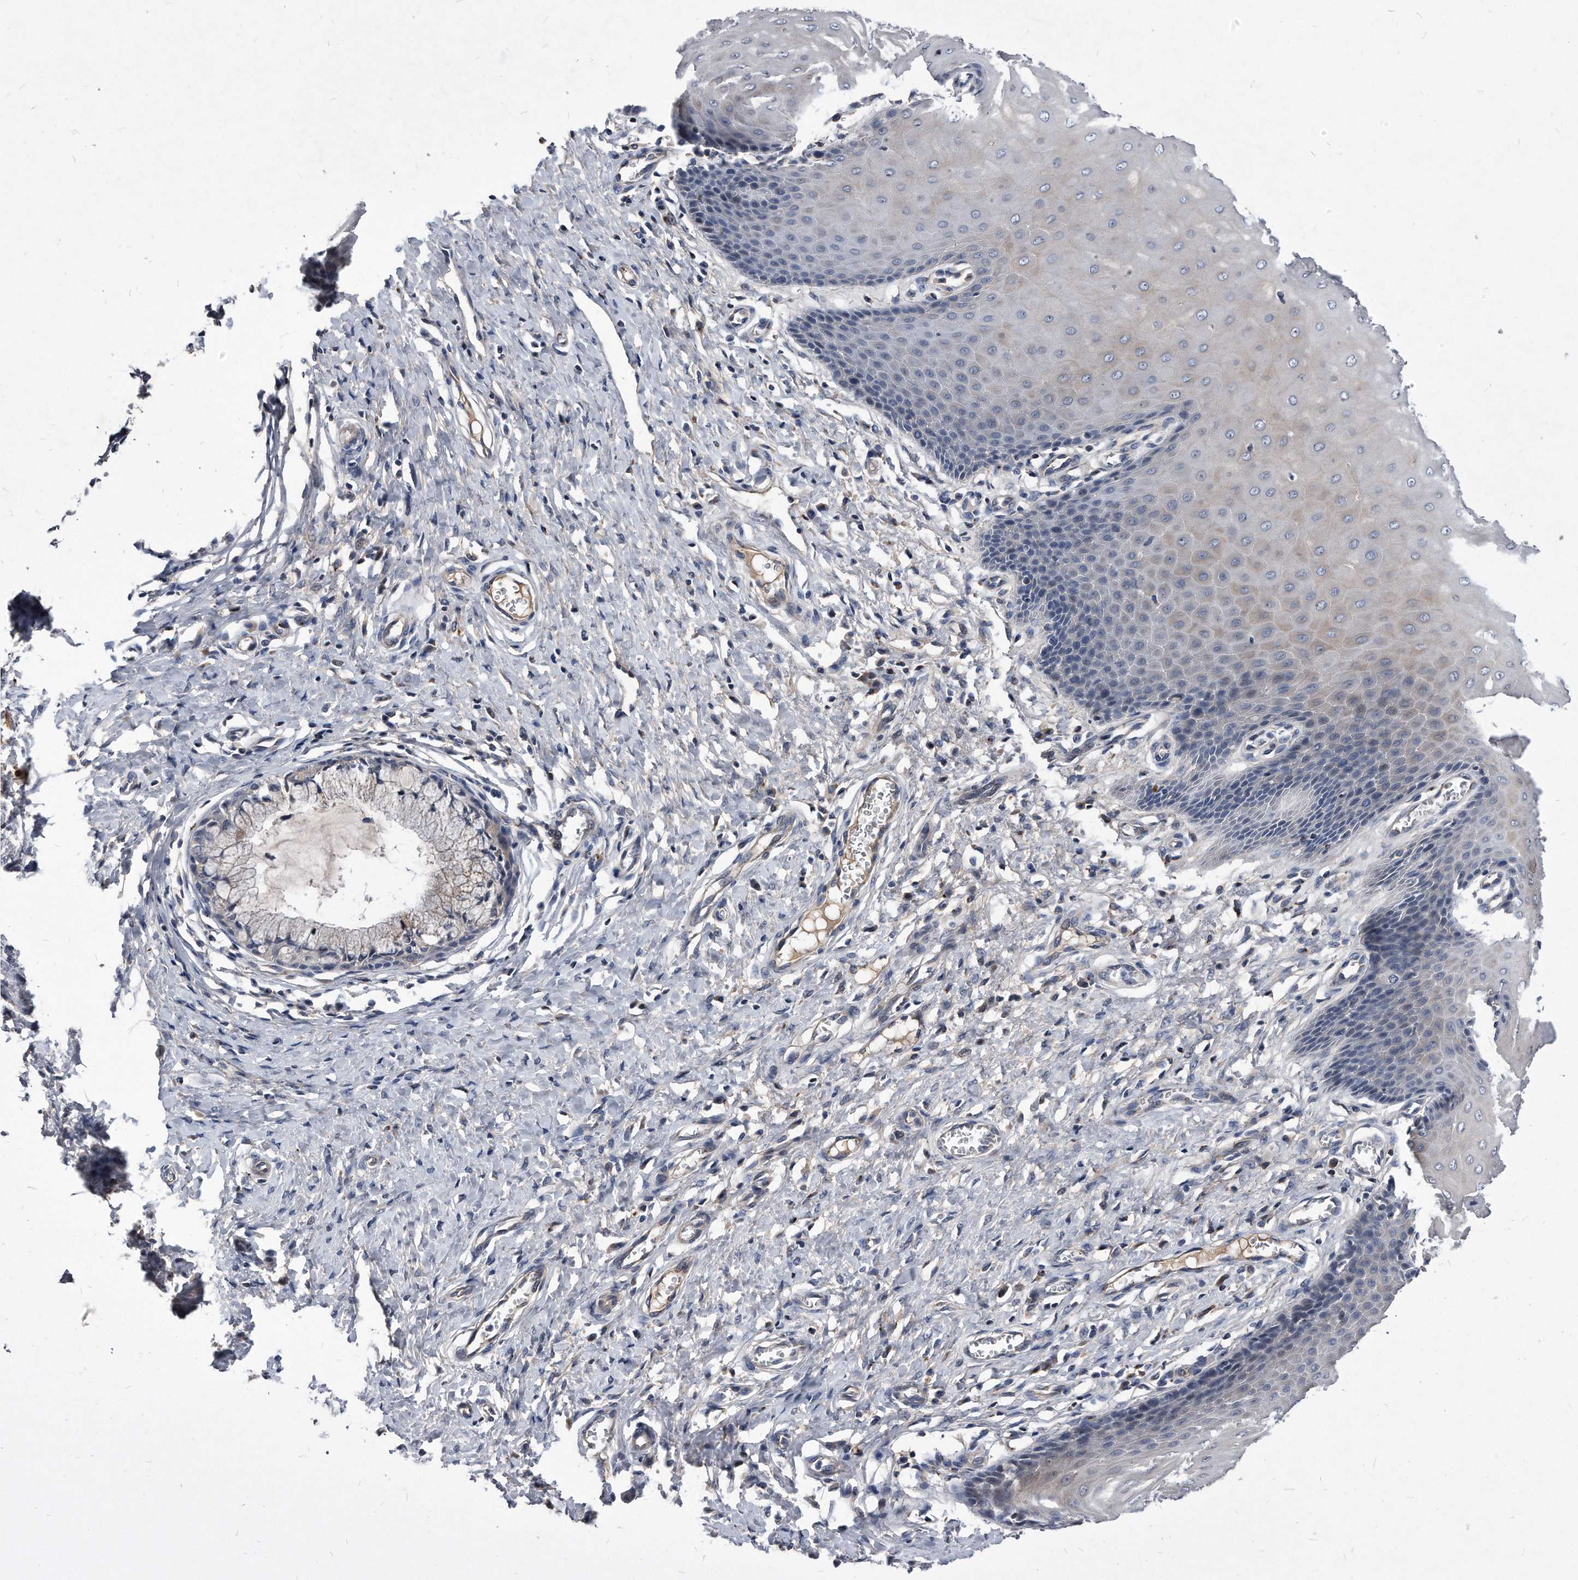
{"staining": {"intensity": "weak", "quantity": ">75%", "location": "cytoplasmic/membranous"}, "tissue": "cervix", "cell_type": "Glandular cells", "image_type": "normal", "snomed": [{"axis": "morphology", "description": "Normal tissue, NOS"}, {"axis": "topography", "description": "Cervix"}], "caption": "Immunohistochemistry (DAB) staining of benign cervix displays weak cytoplasmic/membranous protein expression in approximately >75% of glandular cells.", "gene": "MGAT4A", "patient": {"sex": "female", "age": 55}}